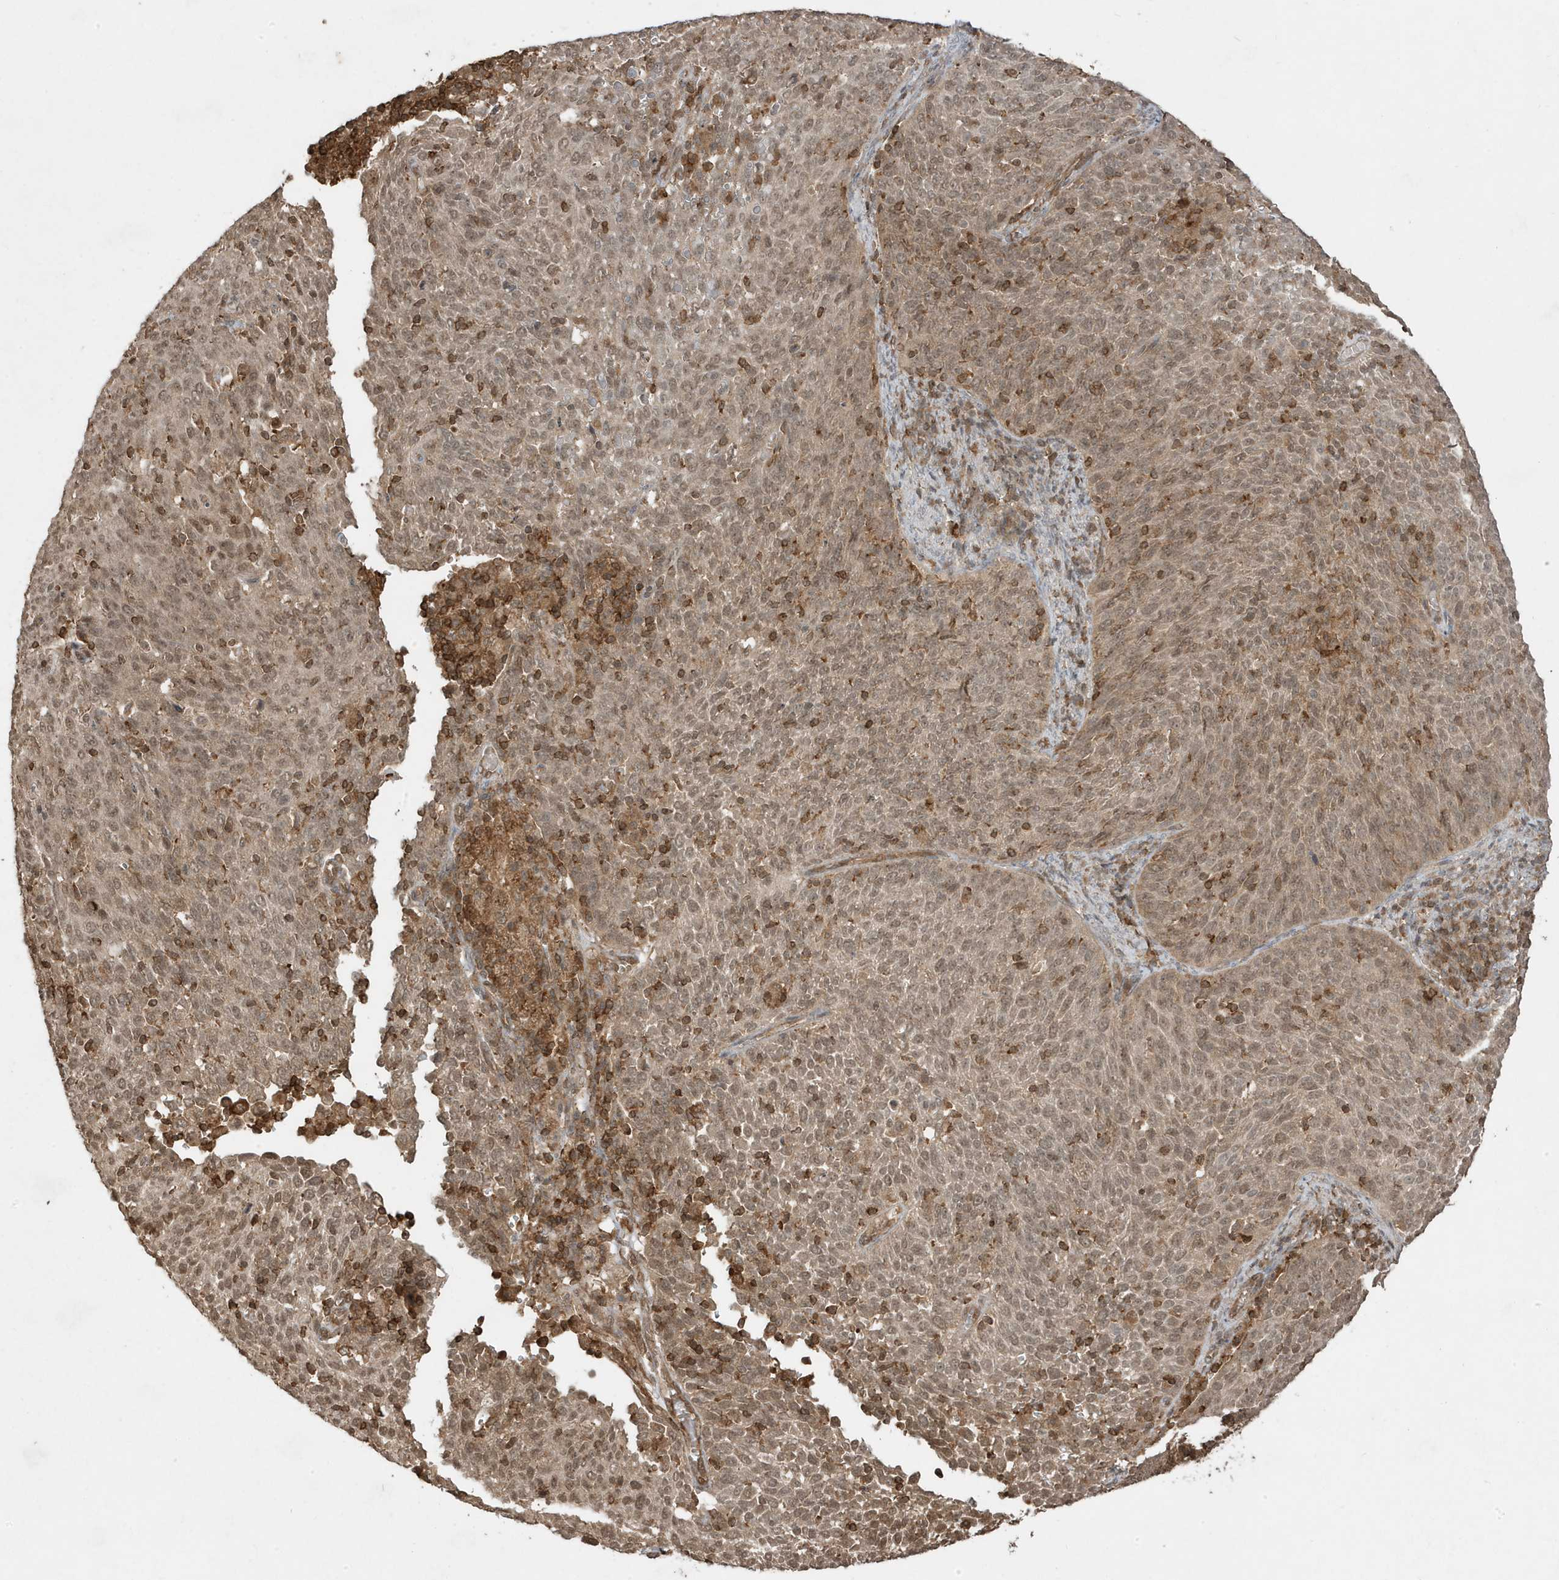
{"staining": {"intensity": "weak", "quantity": ">75%", "location": "nuclear"}, "tissue": "cervical cancer", "cell_type": "Tumor cells", "image_type": "cancer", "snomed": [{"axis": "morphology", "description": "Squamous cell carcinoma, NOS"}, {"axis": "topography", "description": "Cervix"}], "caption": "Immunohistochemical staining of human cervical cancer shows low levels of weak nuclear staining in approximately >75% of tumor cells.", "gene": "ASAP1", "patient": {"sex": "female", "age": 38}}